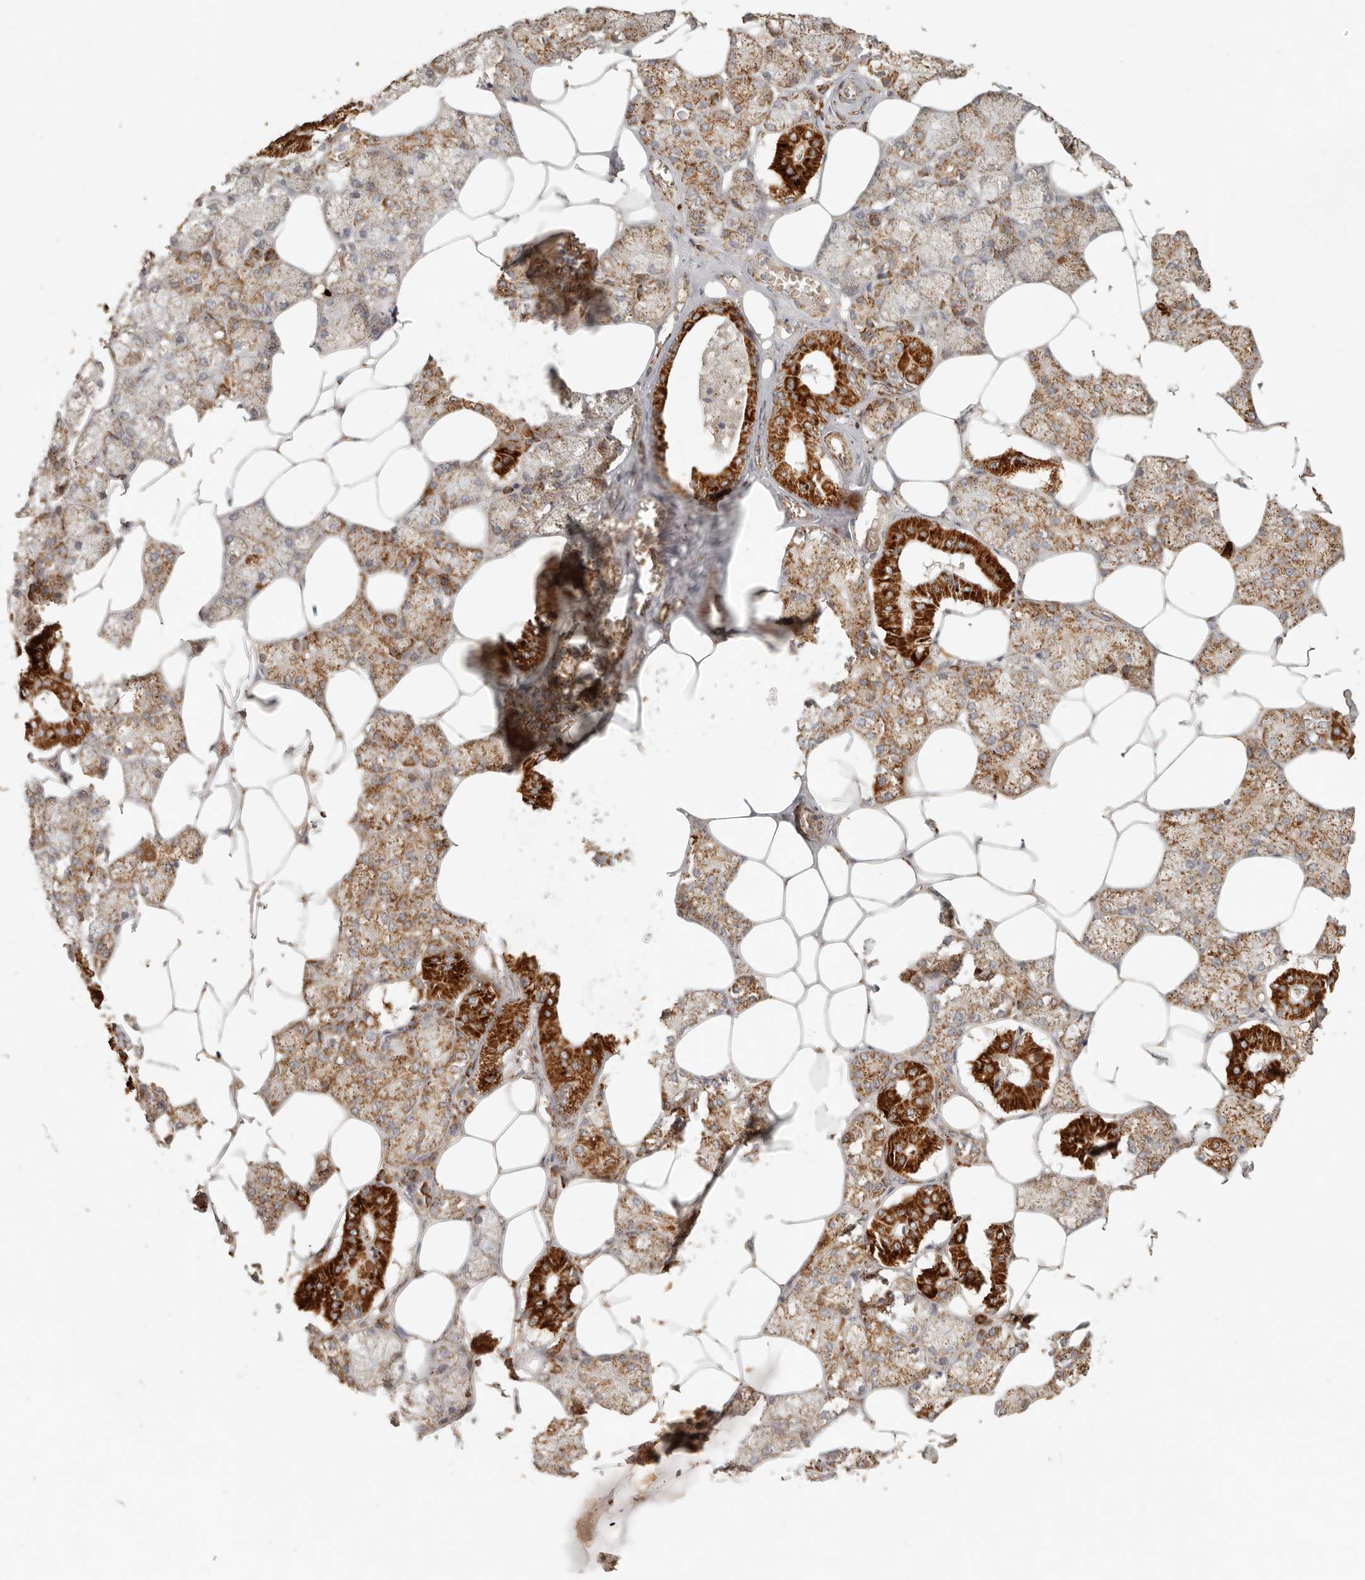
{"staining": {"intensity": "strong", "quantity": "25%-75%", "location": "cytoplasmic/membranous"}, "tissue": "salivary gland", "cell_type": "Glandular cells", "image_type": "normal", "snomed": [{"axis": "morphology", "description": "Normal tissue, NOS"}, {"axis": "topography", "description": "Salivary gland"}], "caption": "The photomicrograph exhibits a brown stain indicating the presence of a protein in the cytoplasmic/membranous of glandular cells in salivary gland. The staining was performed using DAB to visualize the protein expression in brown, while the nuclei were stained in blue with hematoxylin (Magnification: 20x).", "gene": "MRPL55", "patient": {"sex": "male", "age": 62}}